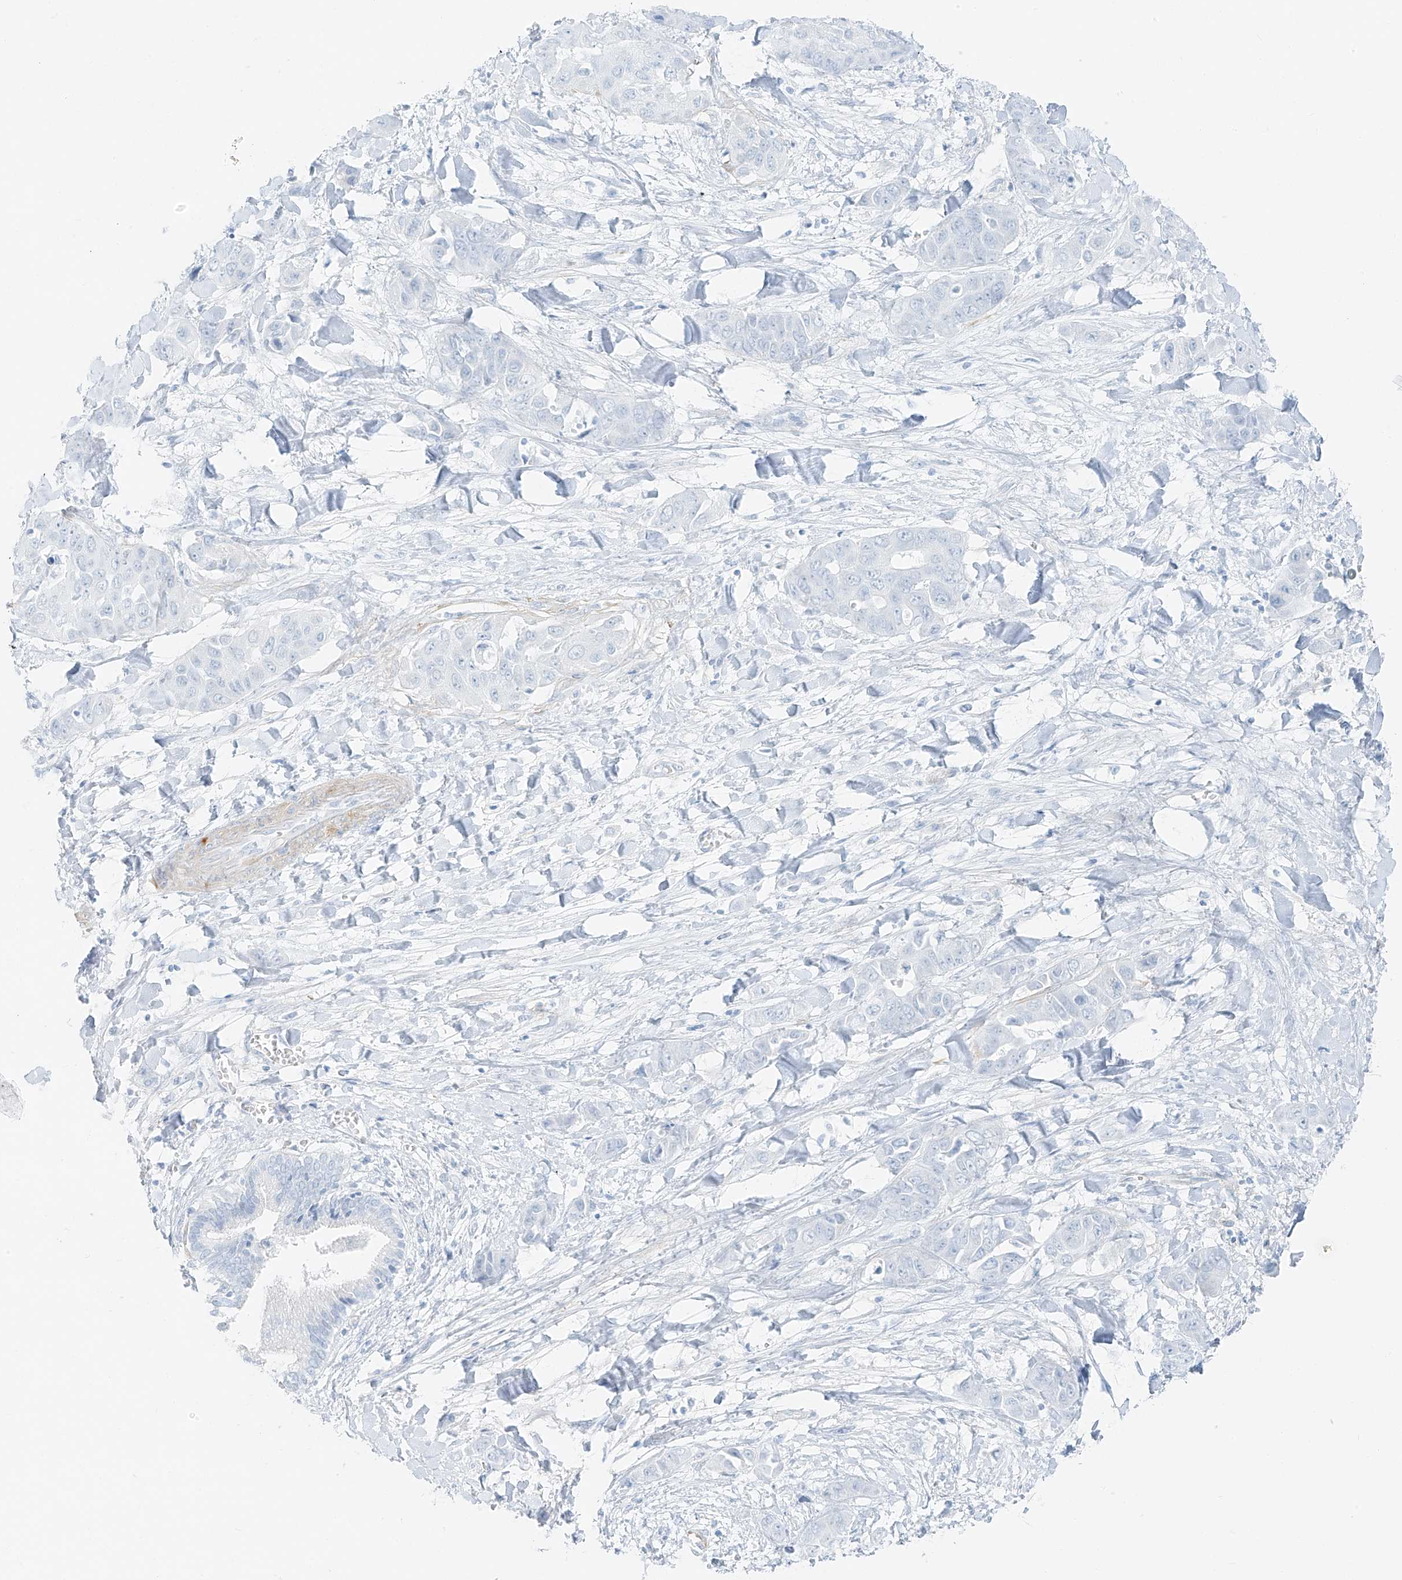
{"staining": {"intensity": "negative", "quantity": "none", "location": "none"}, "tissue": "liver cancer", "cell_type": "Tumor cells", "image_type": "cancer", "snomed": [{"axis": "morphology", "description": "Cholangiocarcinoma"}, {"axis": "topography", "description": "Liver"}], "caption": "Immunohistochemistry (IHC) photomicrograph of human liver cholangiocarcinoma stained for a protein (brown), which displays no expression in tumor cells.", "gene": "SMCP", "patient": {"sex": "female", "age": 52}}